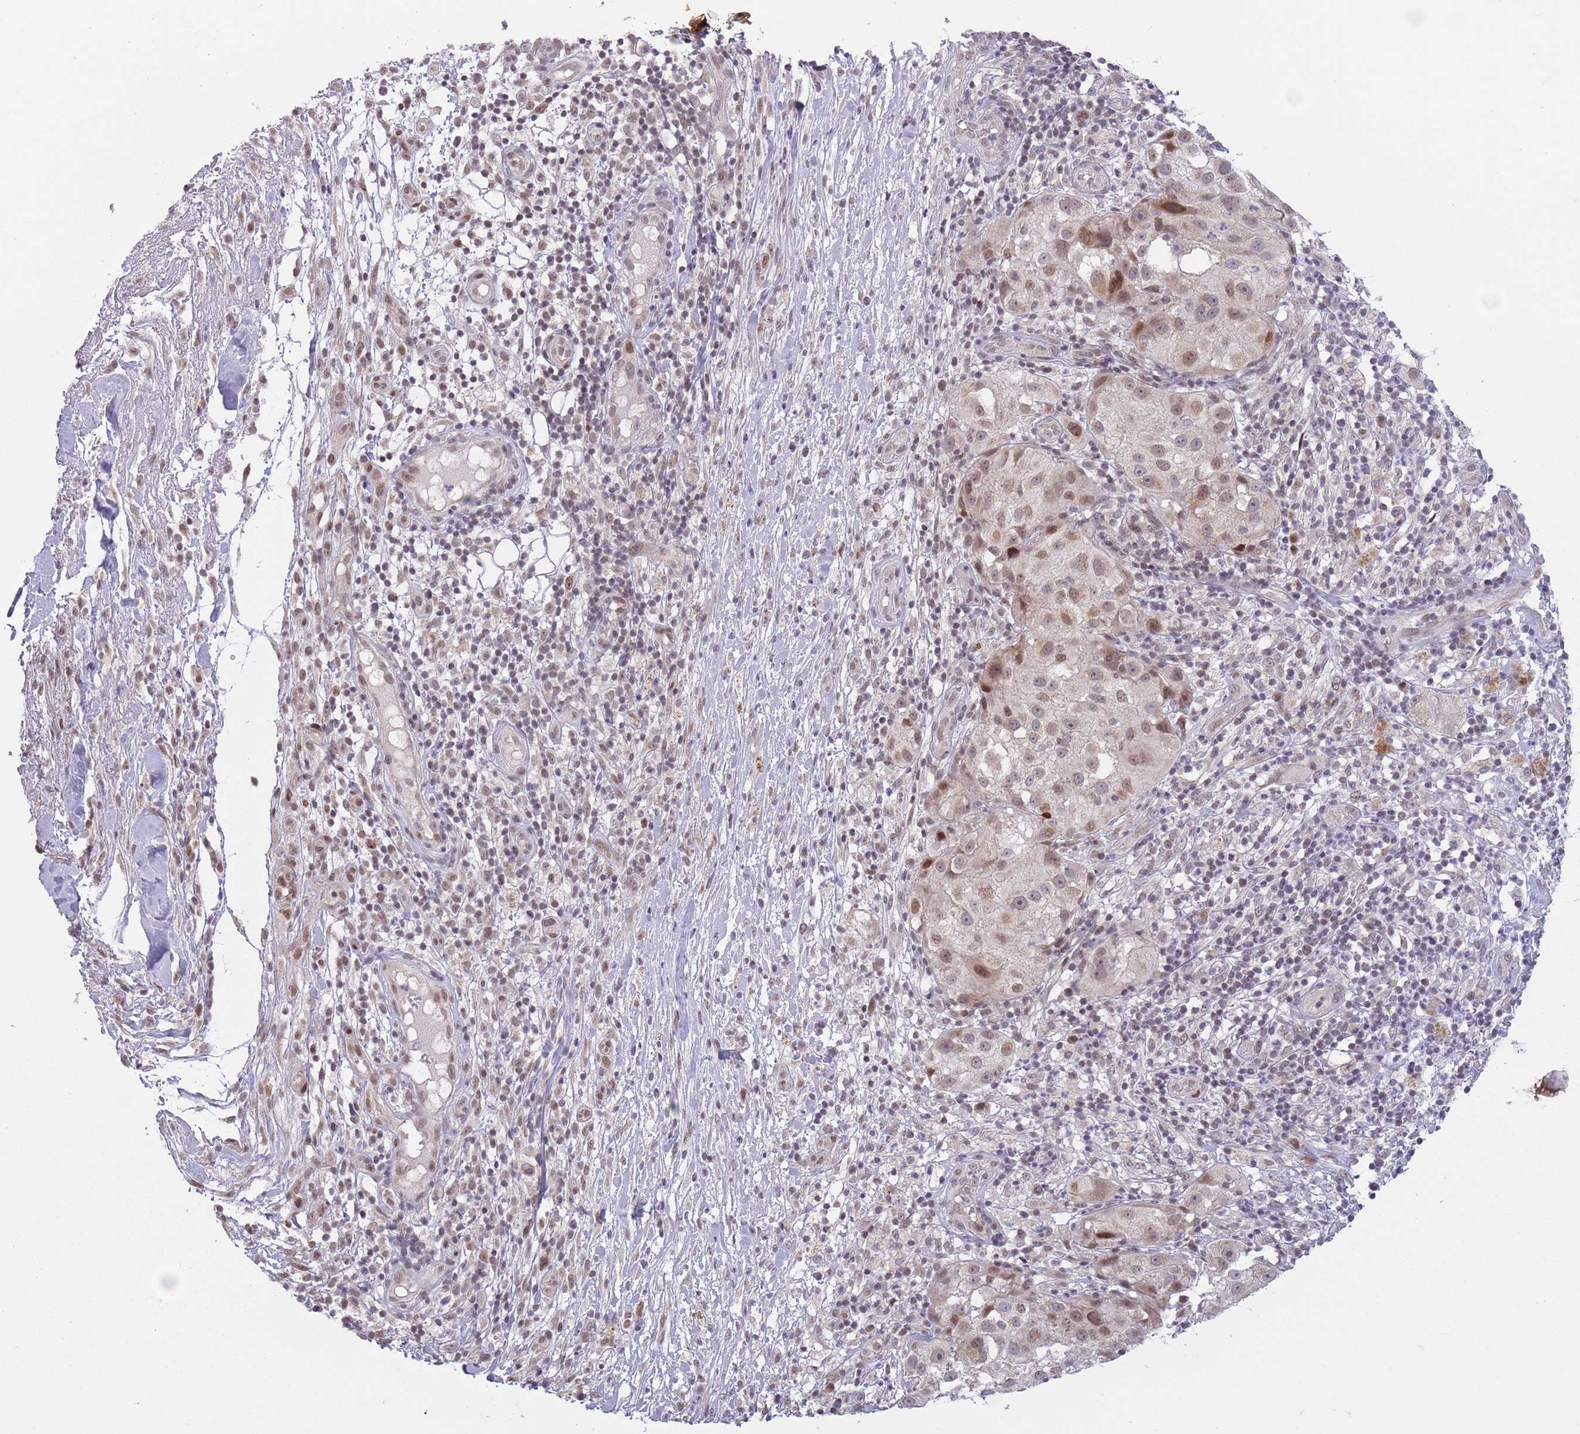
{"staining": {"intensity": "moderate", "quantity": "25%-75%", "location": "nuclear"}, "tissue": "melanoma", "cell_type": "Tumor cells", "image_type": "cancer", "snomed": [{"axis": "morphology", "description": "Normal morphology"}, {"axis": "morphology", "description": "Malignant melanoma, NOS"}, {"axis": "topography", "description": "Skin"}], "caption": "Protein staining of malignant melanoma tissue displays moderate nuclear positivity in approximately 25%-75% of tumor cells. The protein is stained brown, and the nuclei are stained in blue (DAB (3,3'-diaminobenzidine) IHC with brightfield microscopy, high magnification).", "gene": "MRPL34", "patient": {"sex": "female", "age": 72}}